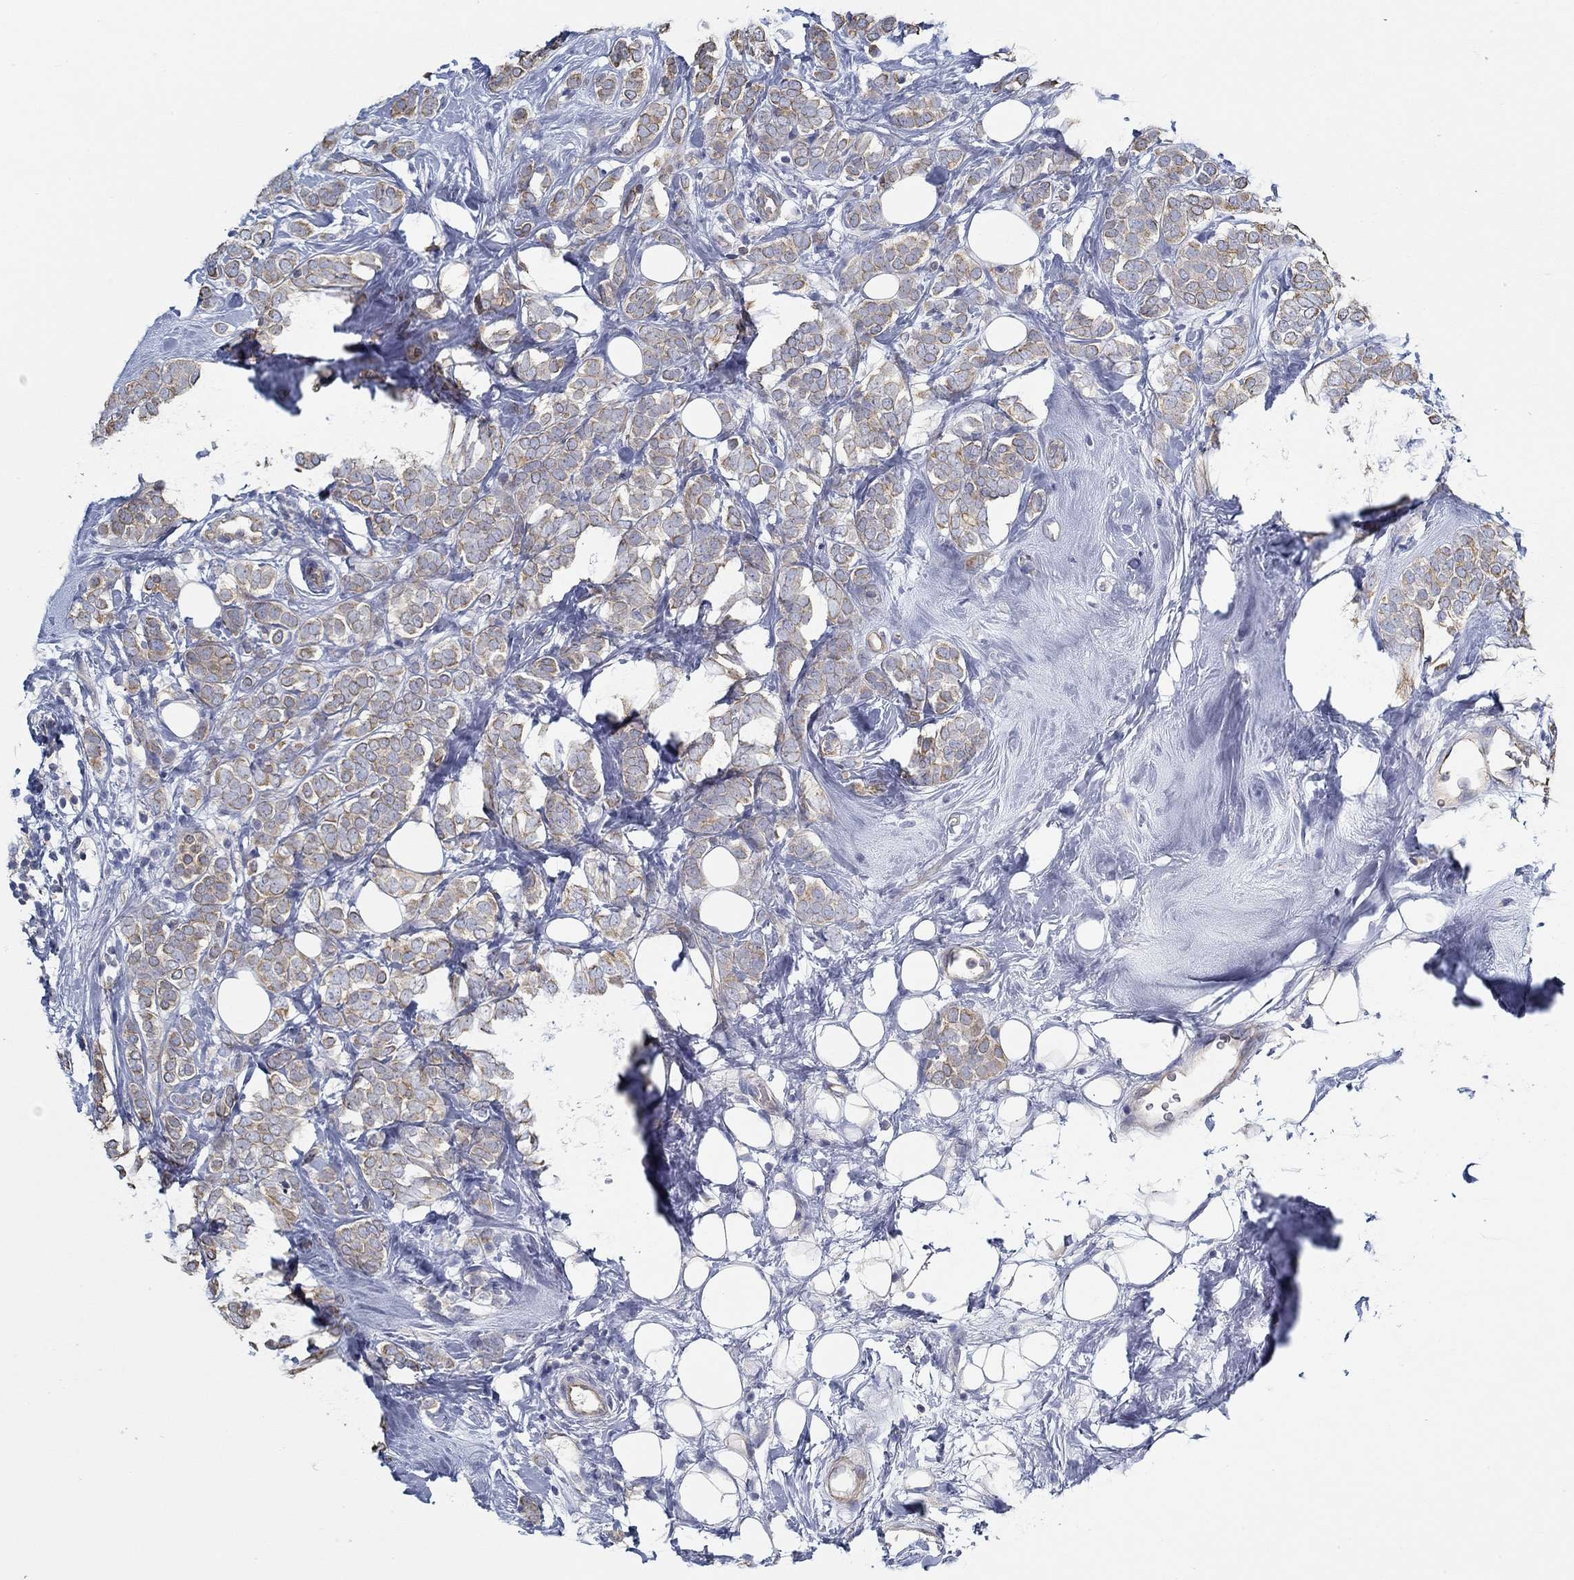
{"staining": {"intensity": "moderate", "quantity": ">75%", "location": "cytoplasmic/membranous"}, "tissue": "breast cancer", "cell_type": "Tumor cells", "image_type": "cancer", "snomed": [{"axis": "morphology", "description": "Lobular carcinoma"}, {"axis": "topography", "description": "Breast"}], "caption": "High-power microscopy captured an immunohistochemistry photomicrograph of breast cancer (lobular carcinoma), revealing moderate cytoplasmic/membranous expression in approximately >75% of tumor cells.", "gene": "BBOF1", "patient": {"sex": "female", "age": 49}}